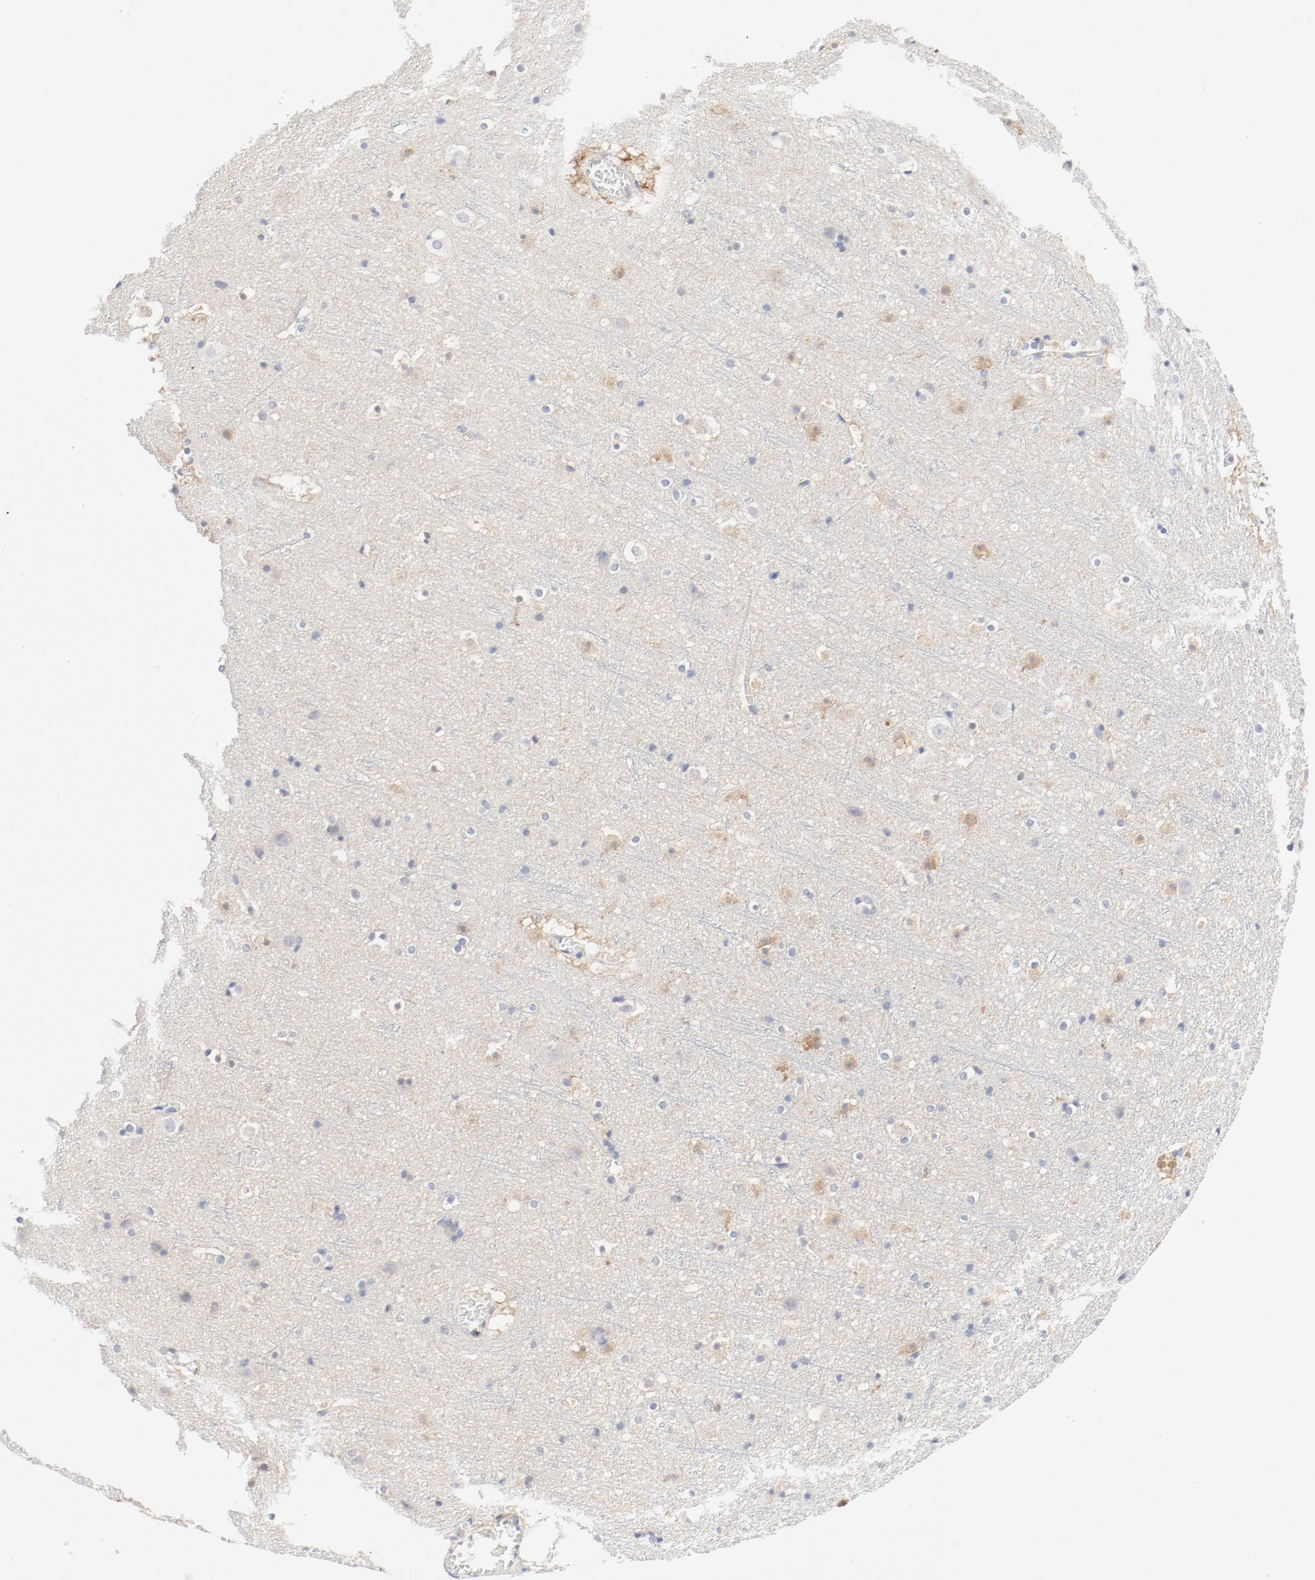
{"staining": {"intensity": "negative", "quantity": "none", "location": "none"}, "tissue": "cerebral cortex", "cell_type": "Endothelial cells", "image_type": "normal", "snomed": [{"axis": "morphology", "description": "Normal tissue, NOS"}, {"axis": "topography", "description": "Cerebral cortex"}], "caption": "Immunohistochemistry (IHC) histopathology image of normal human cerebral cortex stained for a protein (brown), which exhibits no staining in endothelial cells.", "gene": "PGM1", "patient": {"sex": "male", "age": 45}}